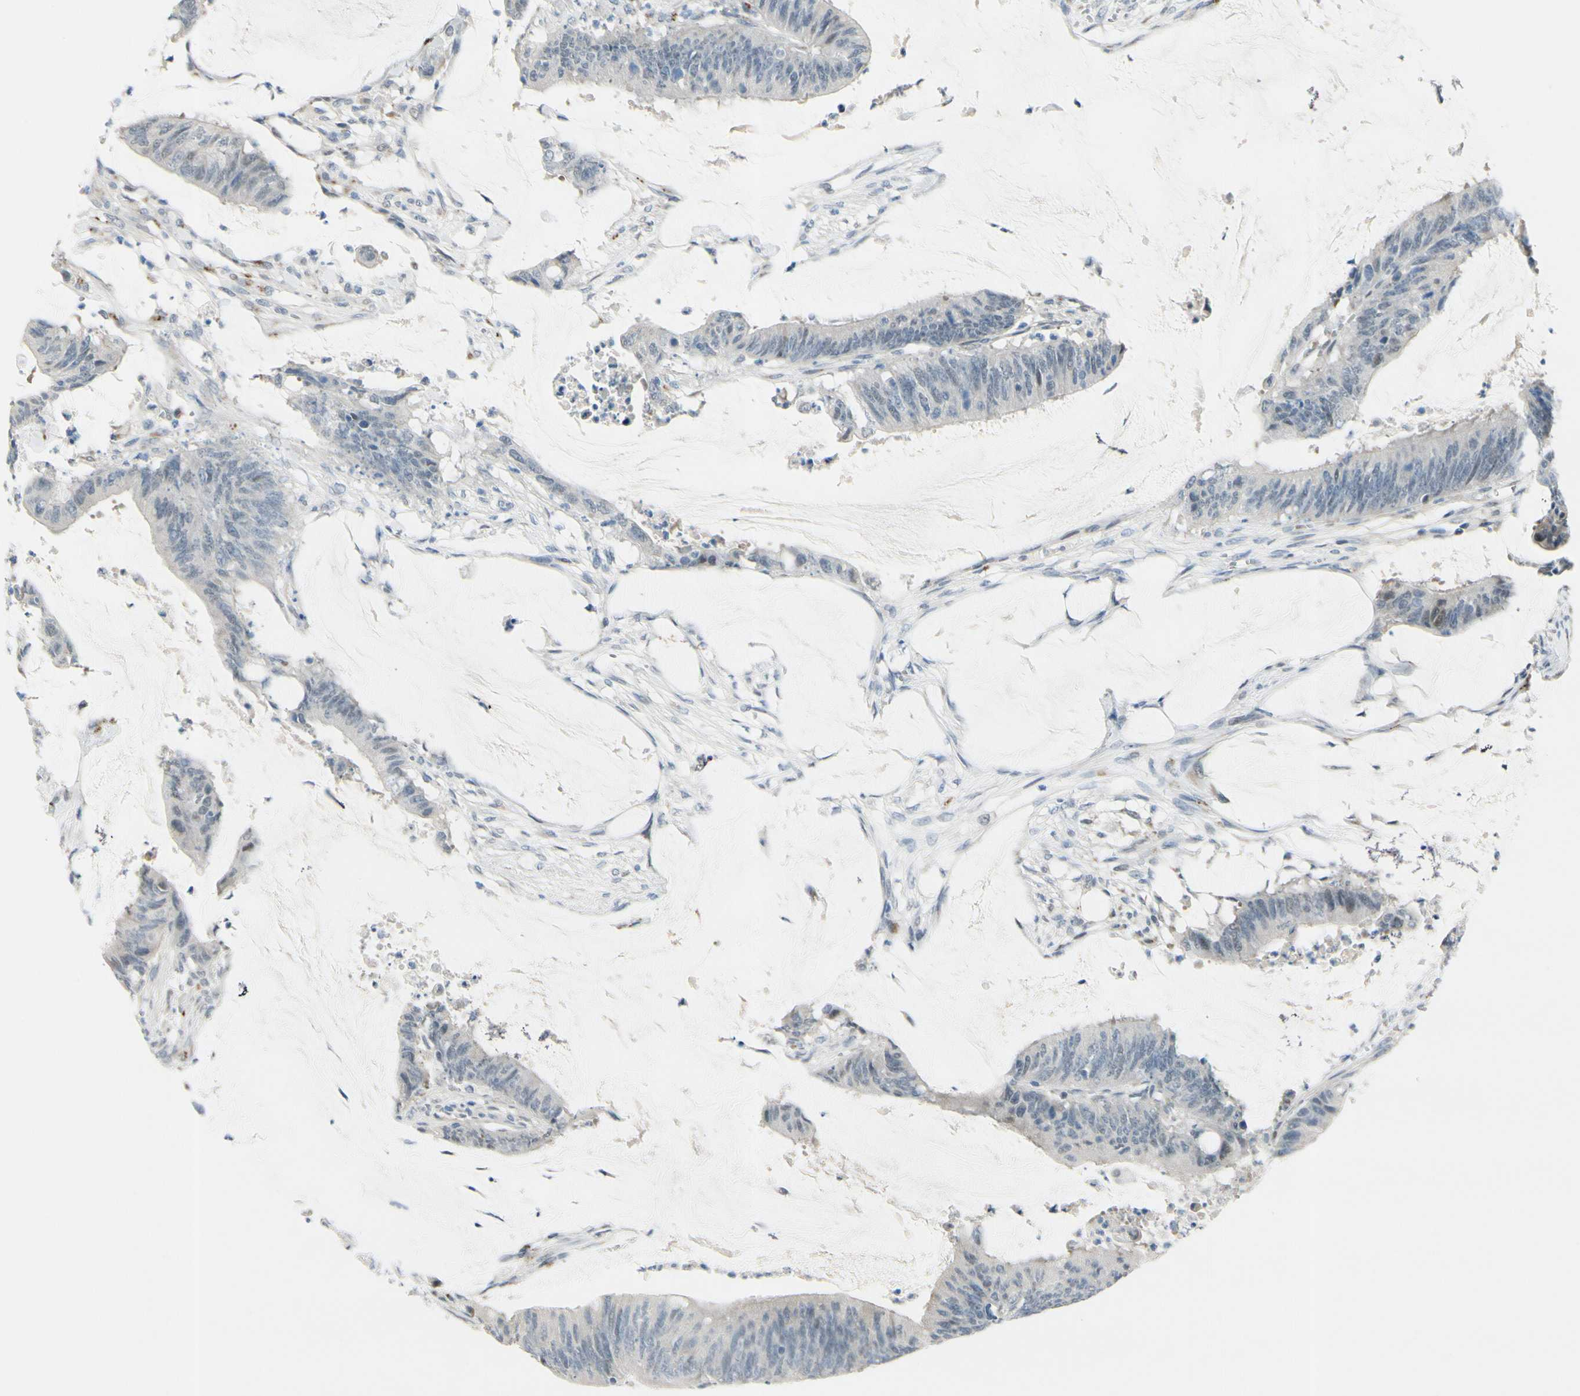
{"staining": {"intensity": "negative", "quantity": "none", "location": "none"}, "tissue": "colorectal cancer", "cell_type": "Tumor cells", "image_type": "cancer", "snomed": [{"axis": "morphology", "description": "Adenocarcinoma, NOS"}, {"axis": "topography", "description": "Rectum"}], "caption": "High magnification brightfield microscopy of colorectal cancer (adenocarcinoma) stained with DAB (brown) and counterstained with hematoxylin (blue): tumor cells show no significant staining.", "gene": "B4GALNT1", "patient": {"sex": "female", "age": 66}}